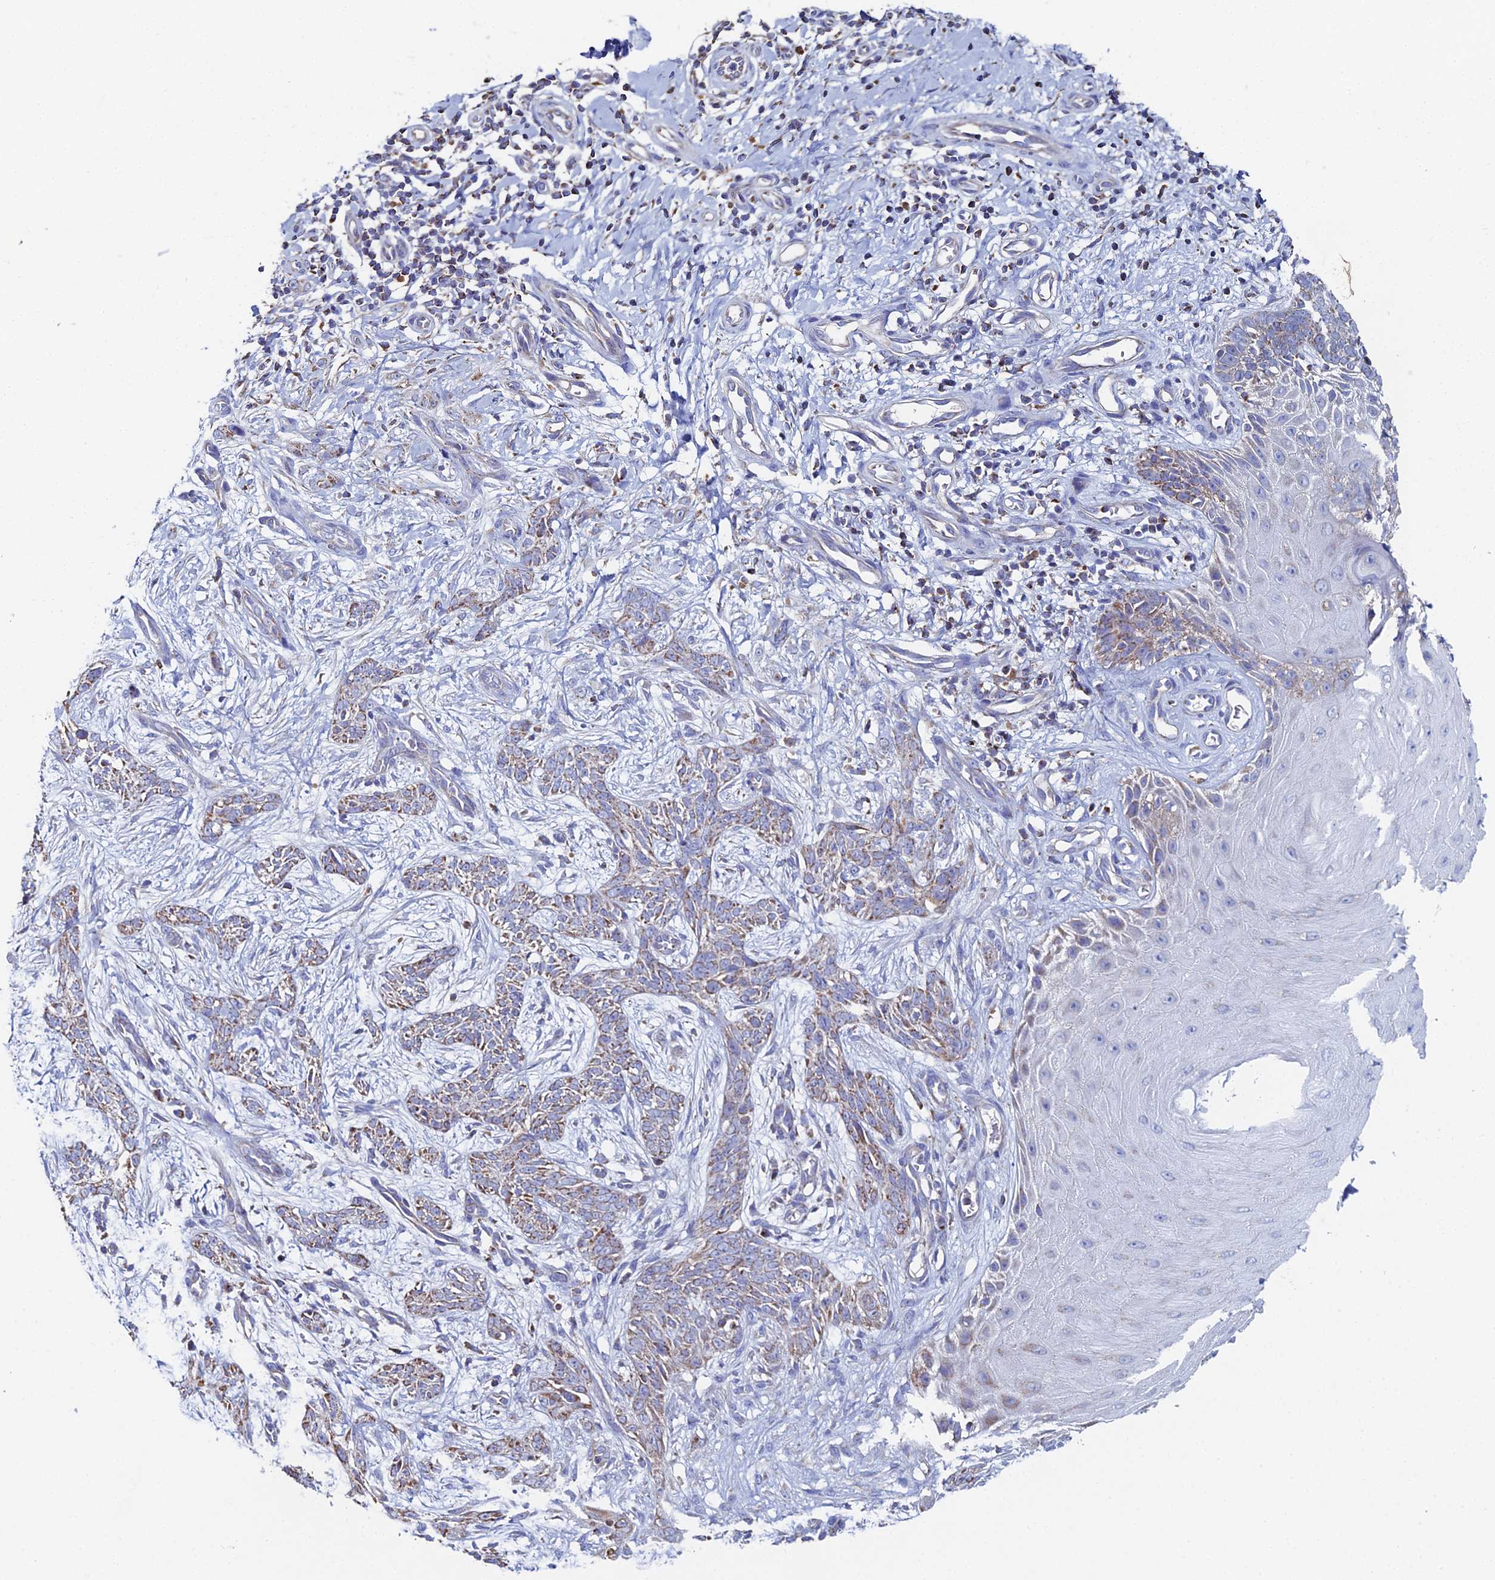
{"staining": {"intensity": "moderate", "quantity": ">75%", "location": "cytoplasmic/membranous"}, "tissue": "skin cancer", "cell_type": "Tumor cells", "image_type": "cancer", "snomed": [{"axis": "morphology", "description": "Basal cell carcinoma"}, {"axis": "topography", "description": "Skin"}], "caption": "Protein expression analysis of human skin basal cell carcinoma reveals moderate cytoplasmic/membranous positivity in about >75% of tumor cells. Nuclei are stained in blue.", "gene": "SPOCK2", "patient": {"sex": "female", "age": 82}}